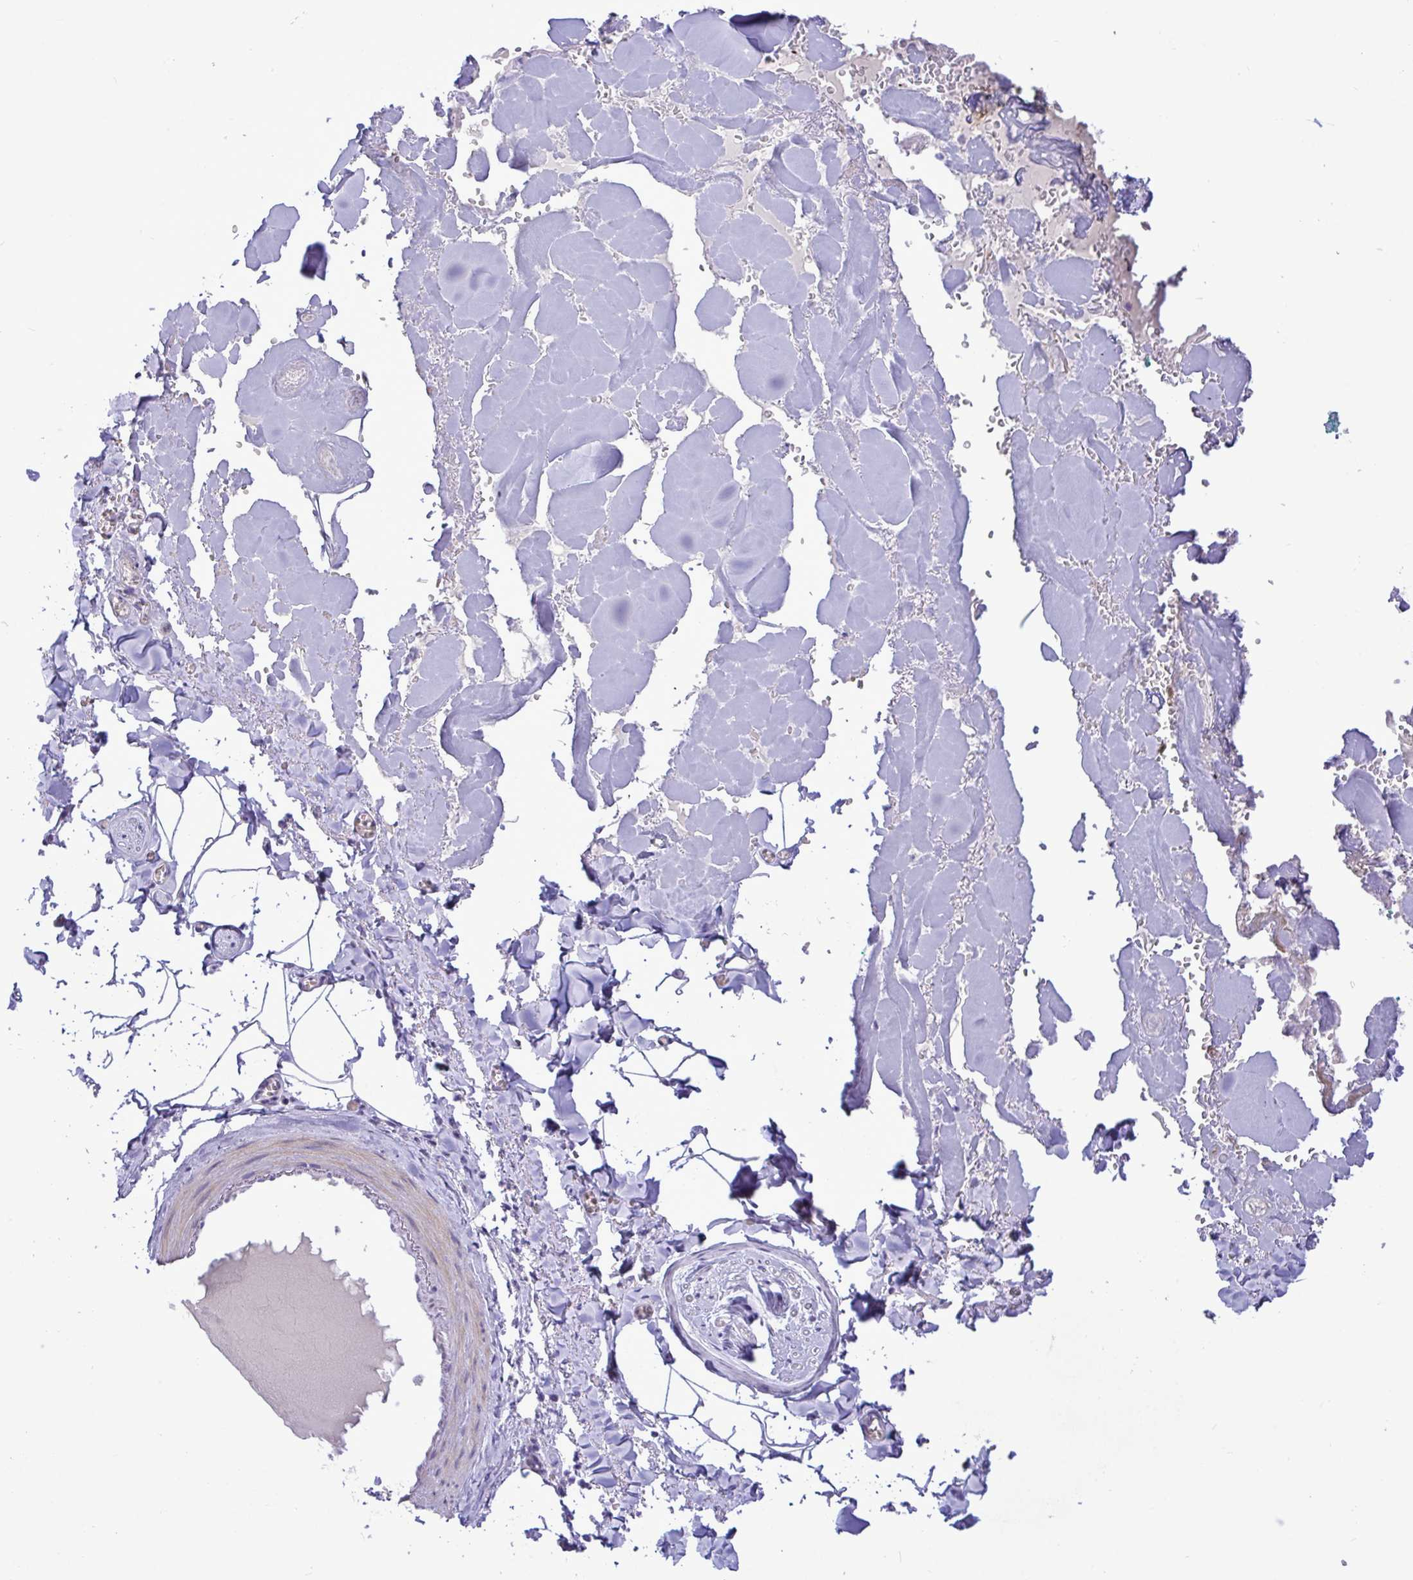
{"staining": {"intensity": "negative", "quantity": "none", "location": "none"}, "tissue": "adipose tissue", "cell_type": "Adipocytes", "image_type": "normal", "snomed": [{"axis": "morphology", "description": "Normal tissue, NOS"}, {"axis": "topography", "description": "Vulva"}, {"axis": "topography", "description": "Peripheral nerve tissue"}], "caption": "Adipocytes show no significant expression in normal adipose tissue. (DAB immunohistochemistry with hematoxylin counter stain).", "gene": "FAM86B1", "patient": {"sex": "female", "age": 66}}